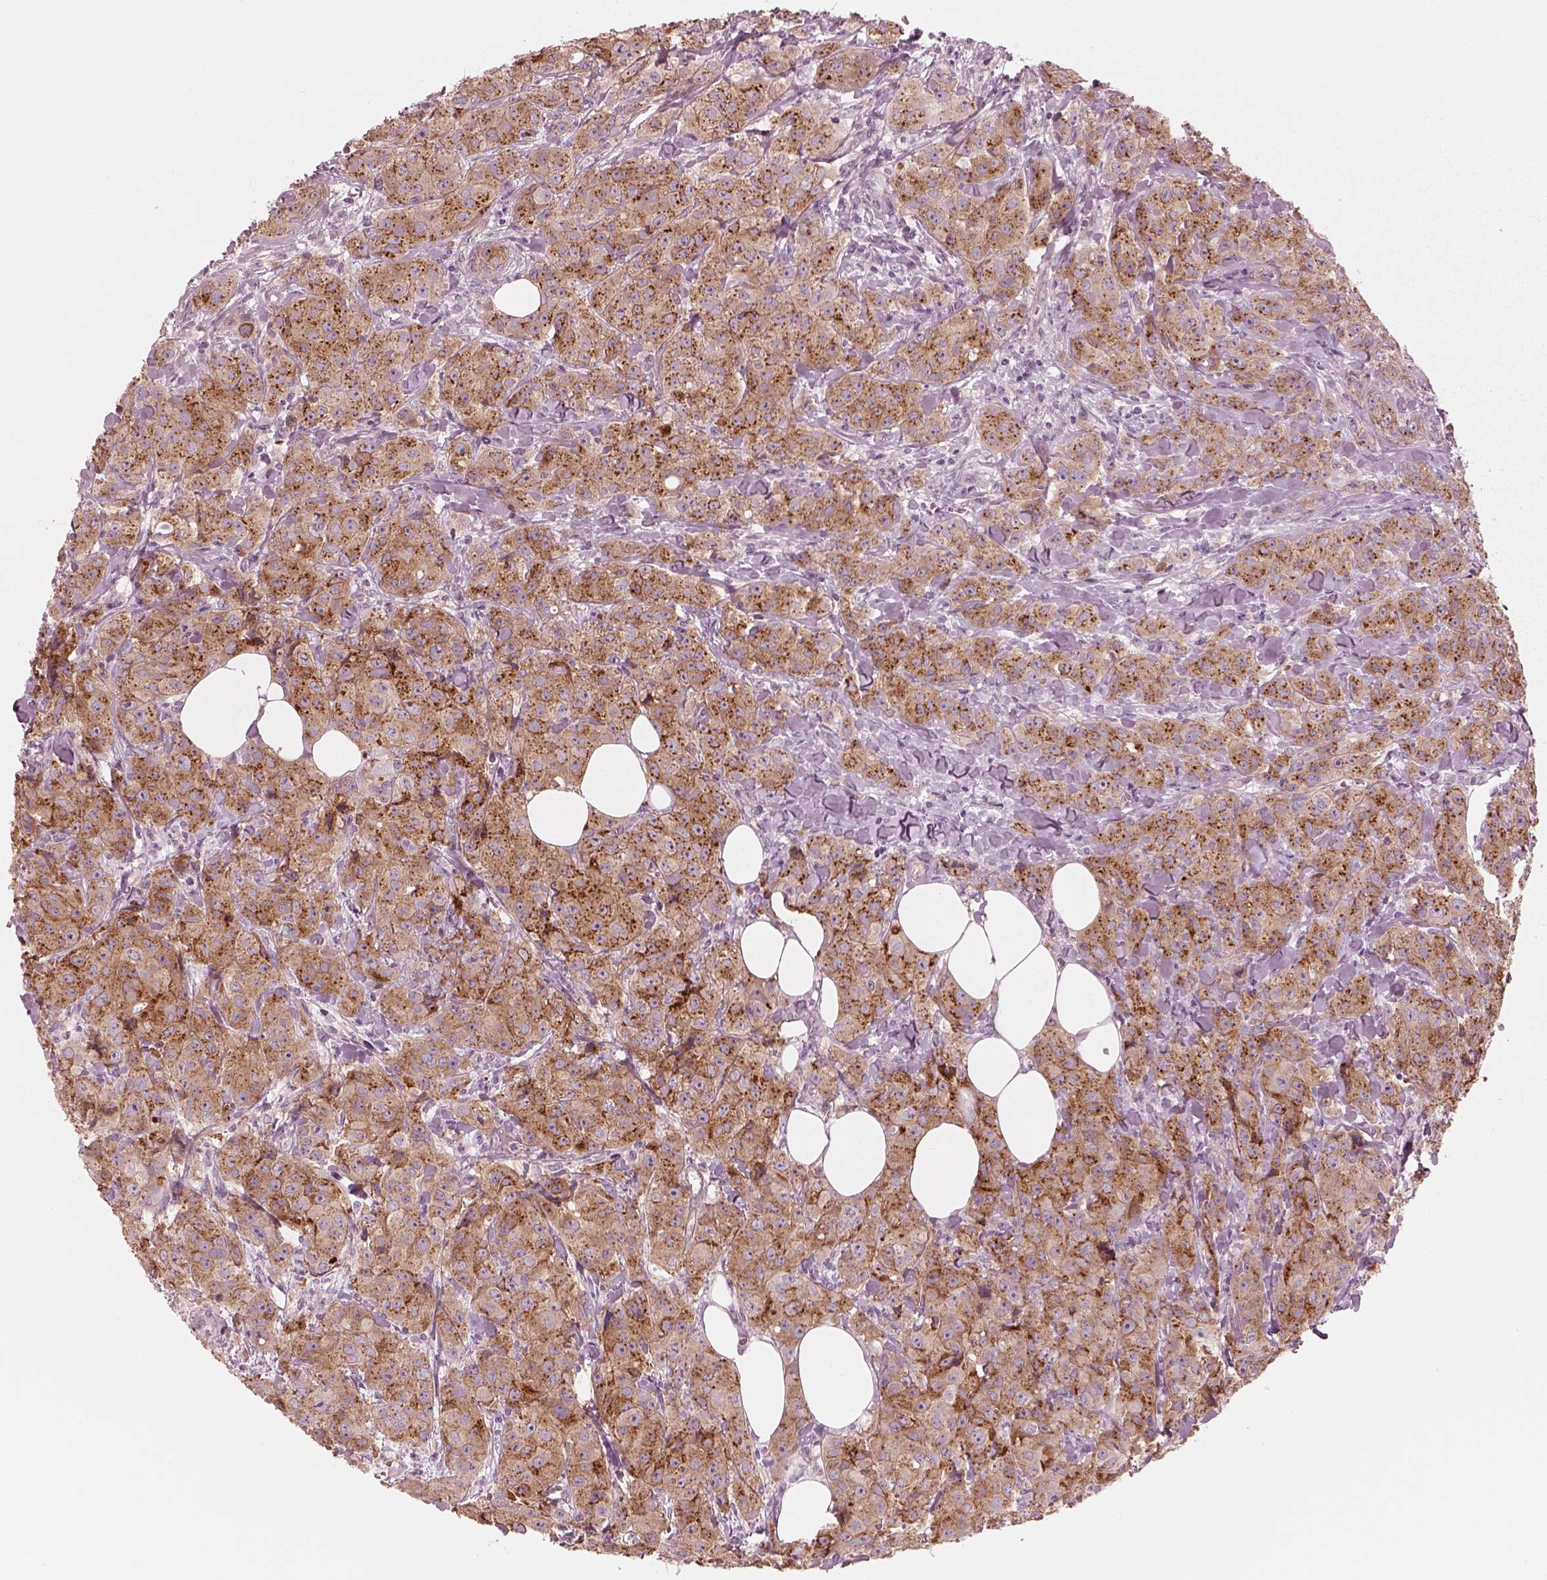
{"staining": {"intensity": "strong", "quantity": ">75%", "location": "cytoplasmic/membranous"}, "tissue": "breast cancer", "cell_type": "Tumor cells", "image_type": "cancer", "snomed": [{"axis": "morphology", "description": "Duct carcinoma"}, {"axis": "topography", "description": "Breast"}], "caption": "IHC image of breast cancer (invasive ductal carcinoma) stained for a protein (brown), which exhibits high levels of strong cytoplasmic/membranous staining in approximately >75% of tumor cells.", "gene": "ELAPOR1", "patient": {"sex": "female", "age": 43}}